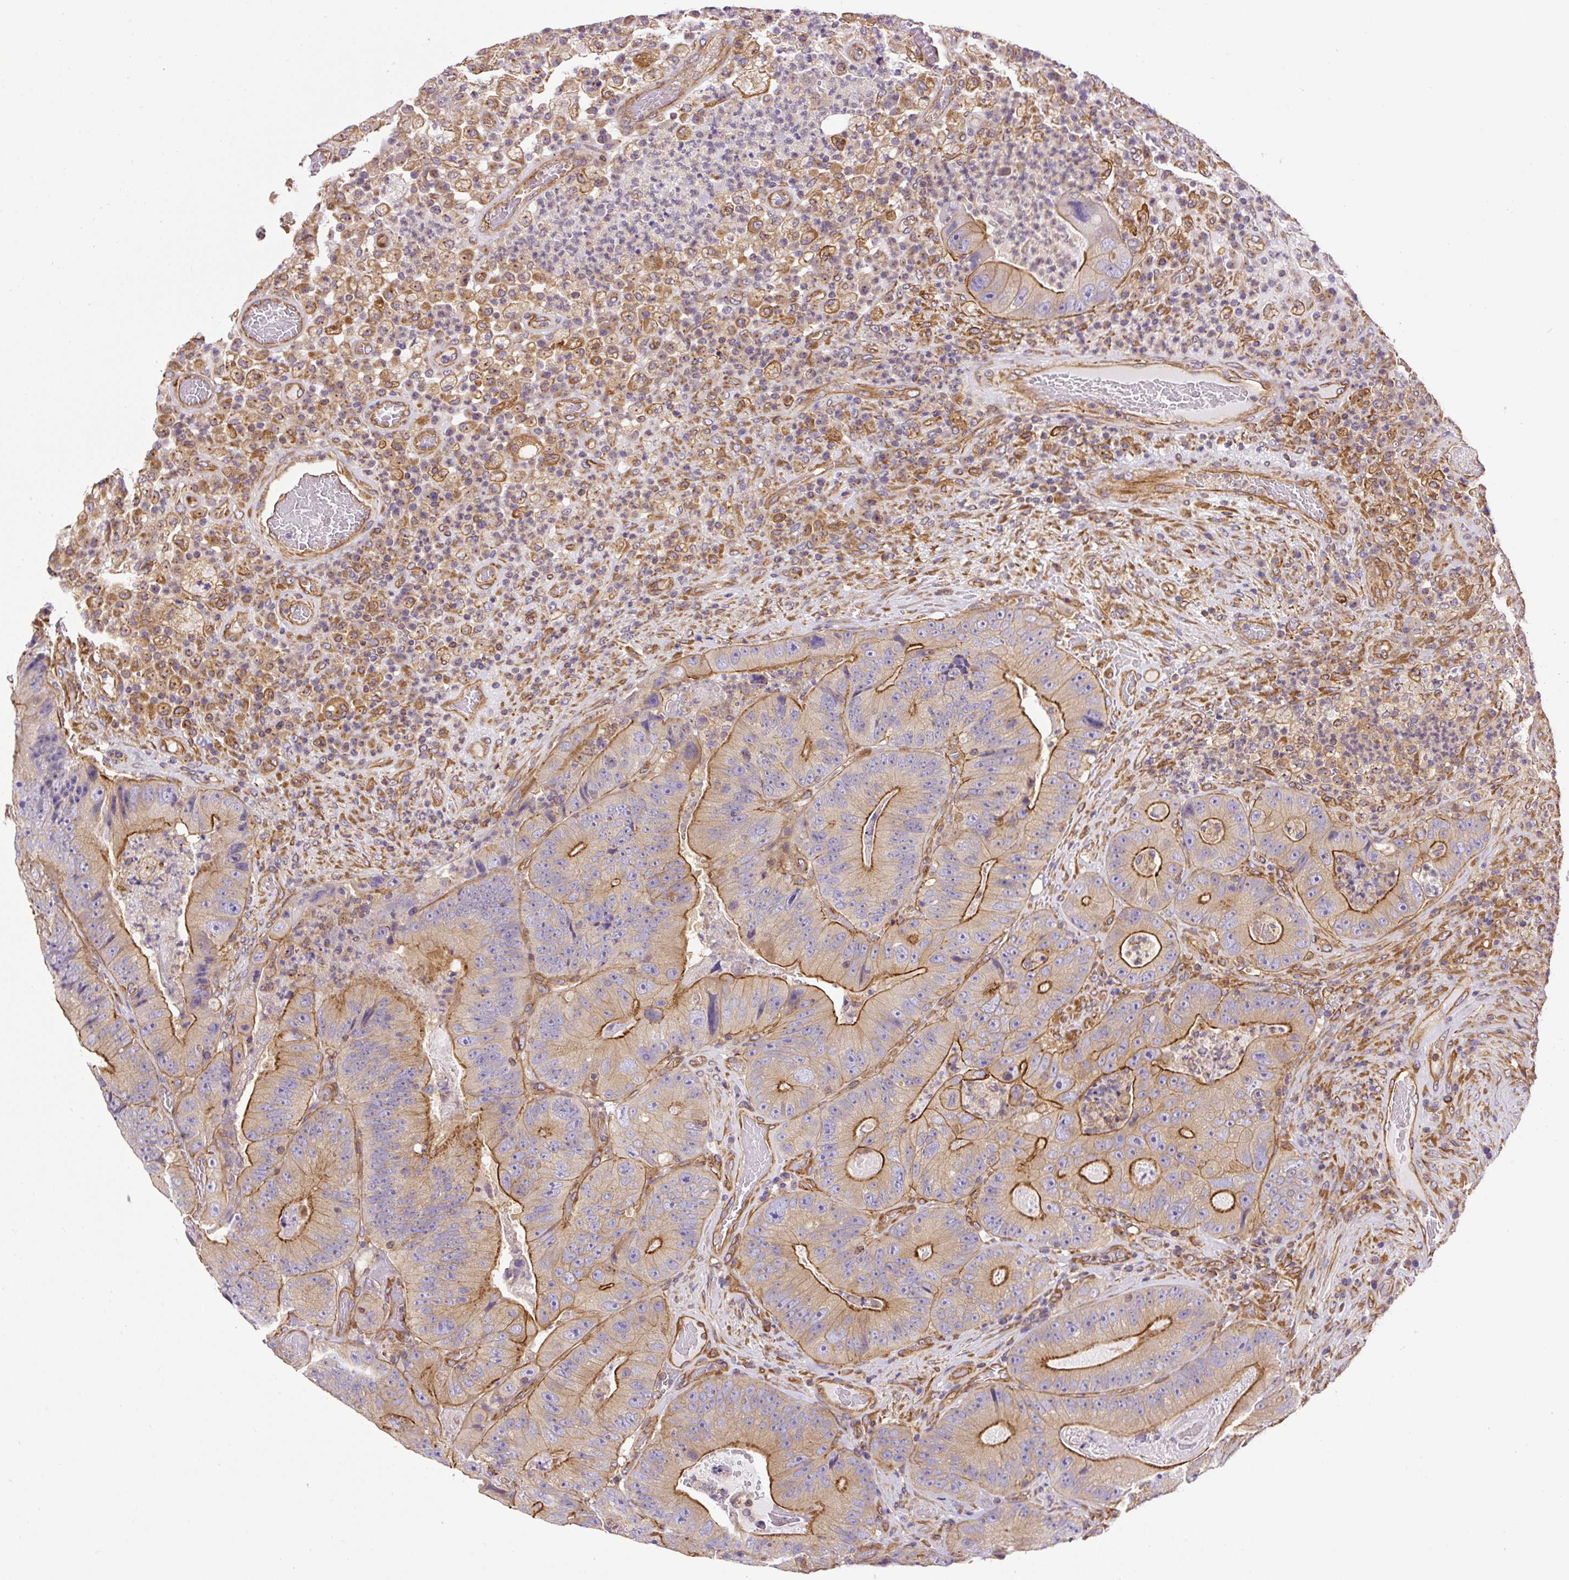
{"staining": {"intensity": "strong", "quantity": "25%-75%", "location": "cytoplasmic/membranous"}, "tissue": "colorectal cancer", "cell_type": "Tumor cells", "image_type": "cancer", "snomed": [{"axis": "morphology", "description": "Adenocarcinoma, NOS"}, {"axis": "topography", "description": "Colon"}], "caption": "Tumor cells reveal strong cytoplasmic/membranous expression in approximately 25%-75% of cells in colorectal cancer (adenocarcinoma). Immunohistochemistry (ihc) stains the protein of interest in brown and the nuclei are stained blue.", "gene": "DCTN1", "patient": {"sex": "female", "age": 86}}